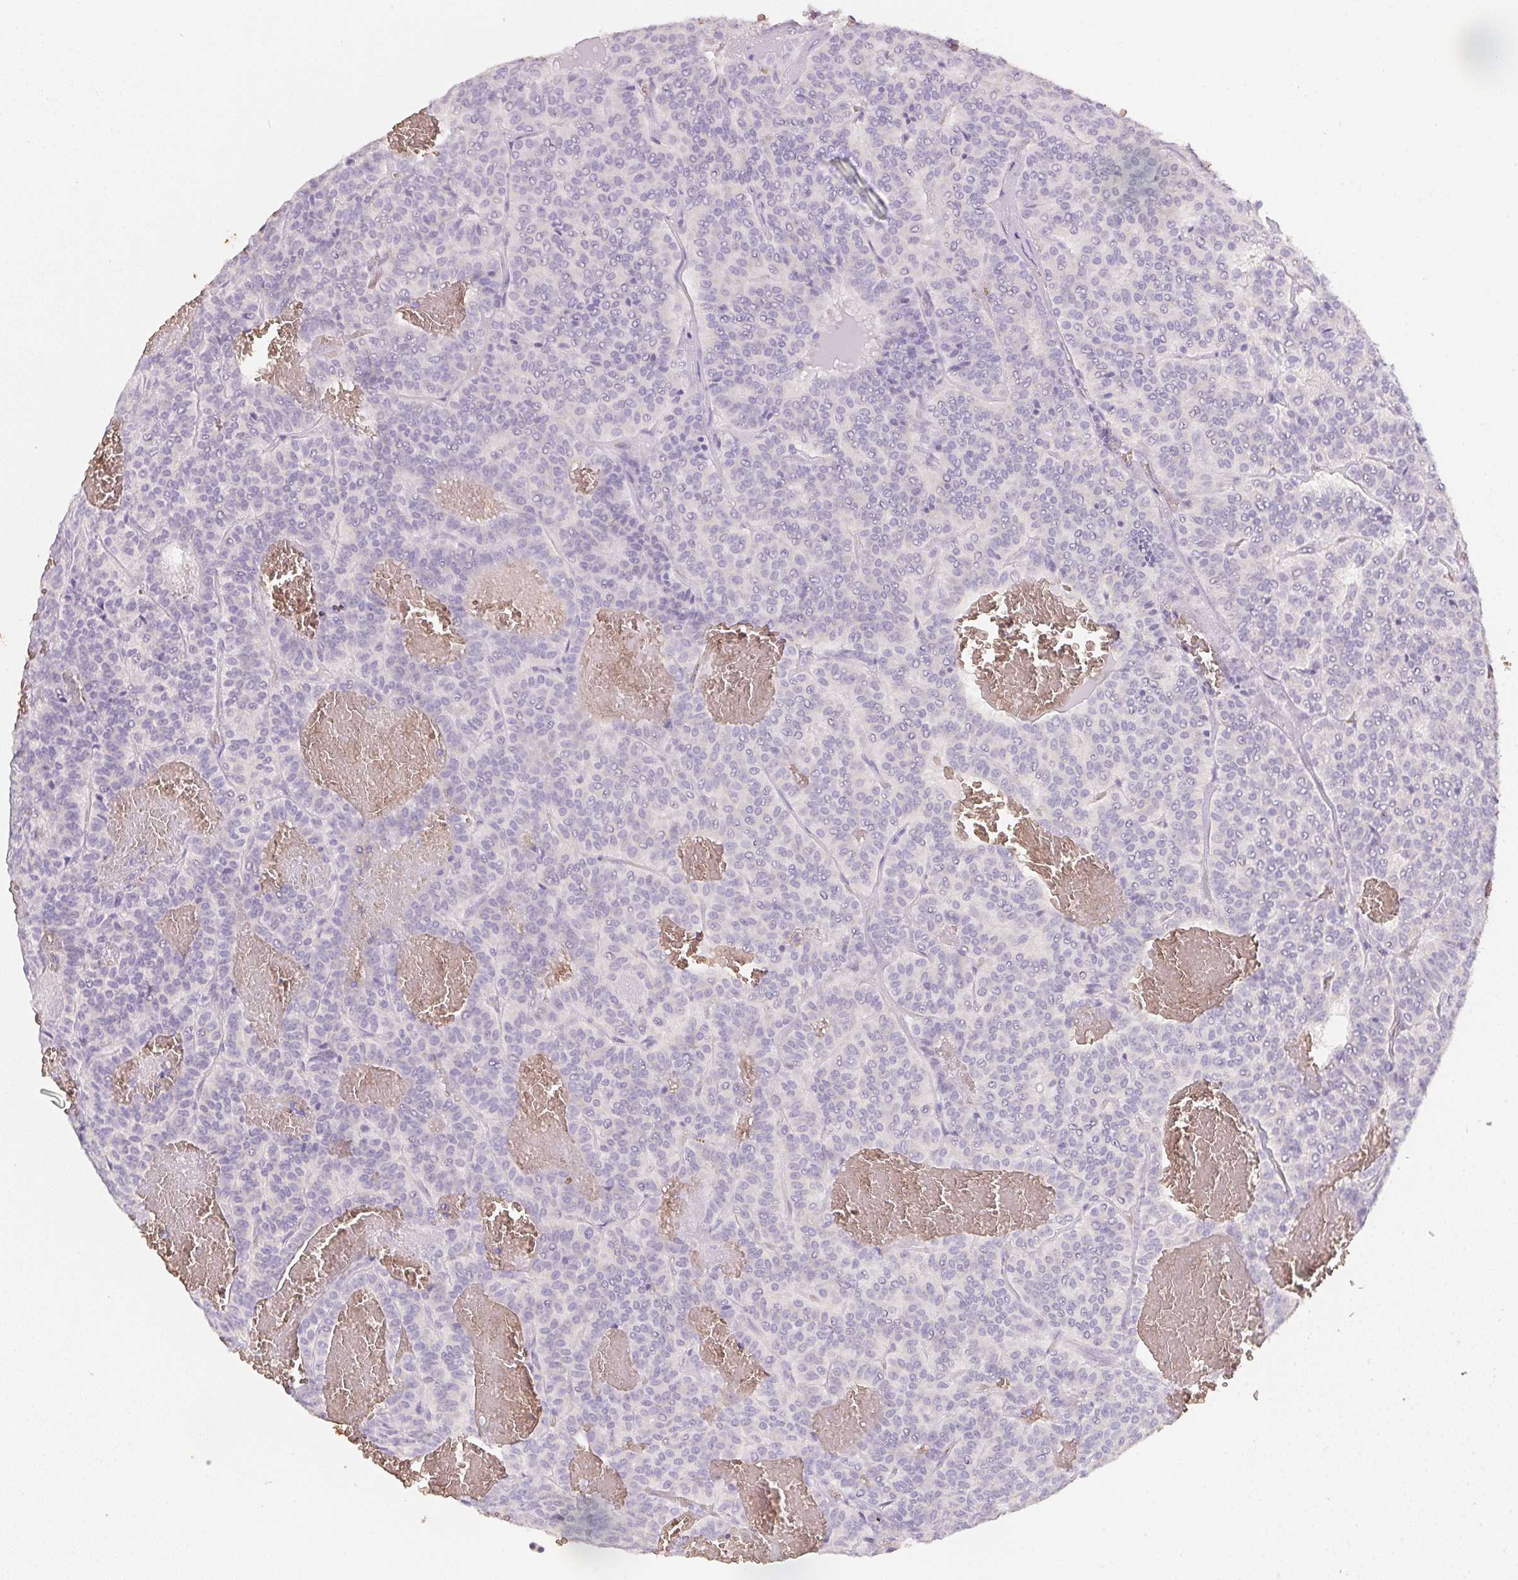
{"staining": {"intensity": "negative", "quantity": "none", "location": "none"}, "tissue": "carcinoid", "cell_type": "Tumor cells", "image_type": "cancer", "snomed": [{"axis": "morphology", "description": "Carcinoid, malignant, NOS"}, {"axis": "topography", "description": "Lung"}], "caption": "Tumor cells are negative for protein expression in human carcinoid (malignant).", "gene": "DCD", "patient": {"sex": "male", "age": 70}}